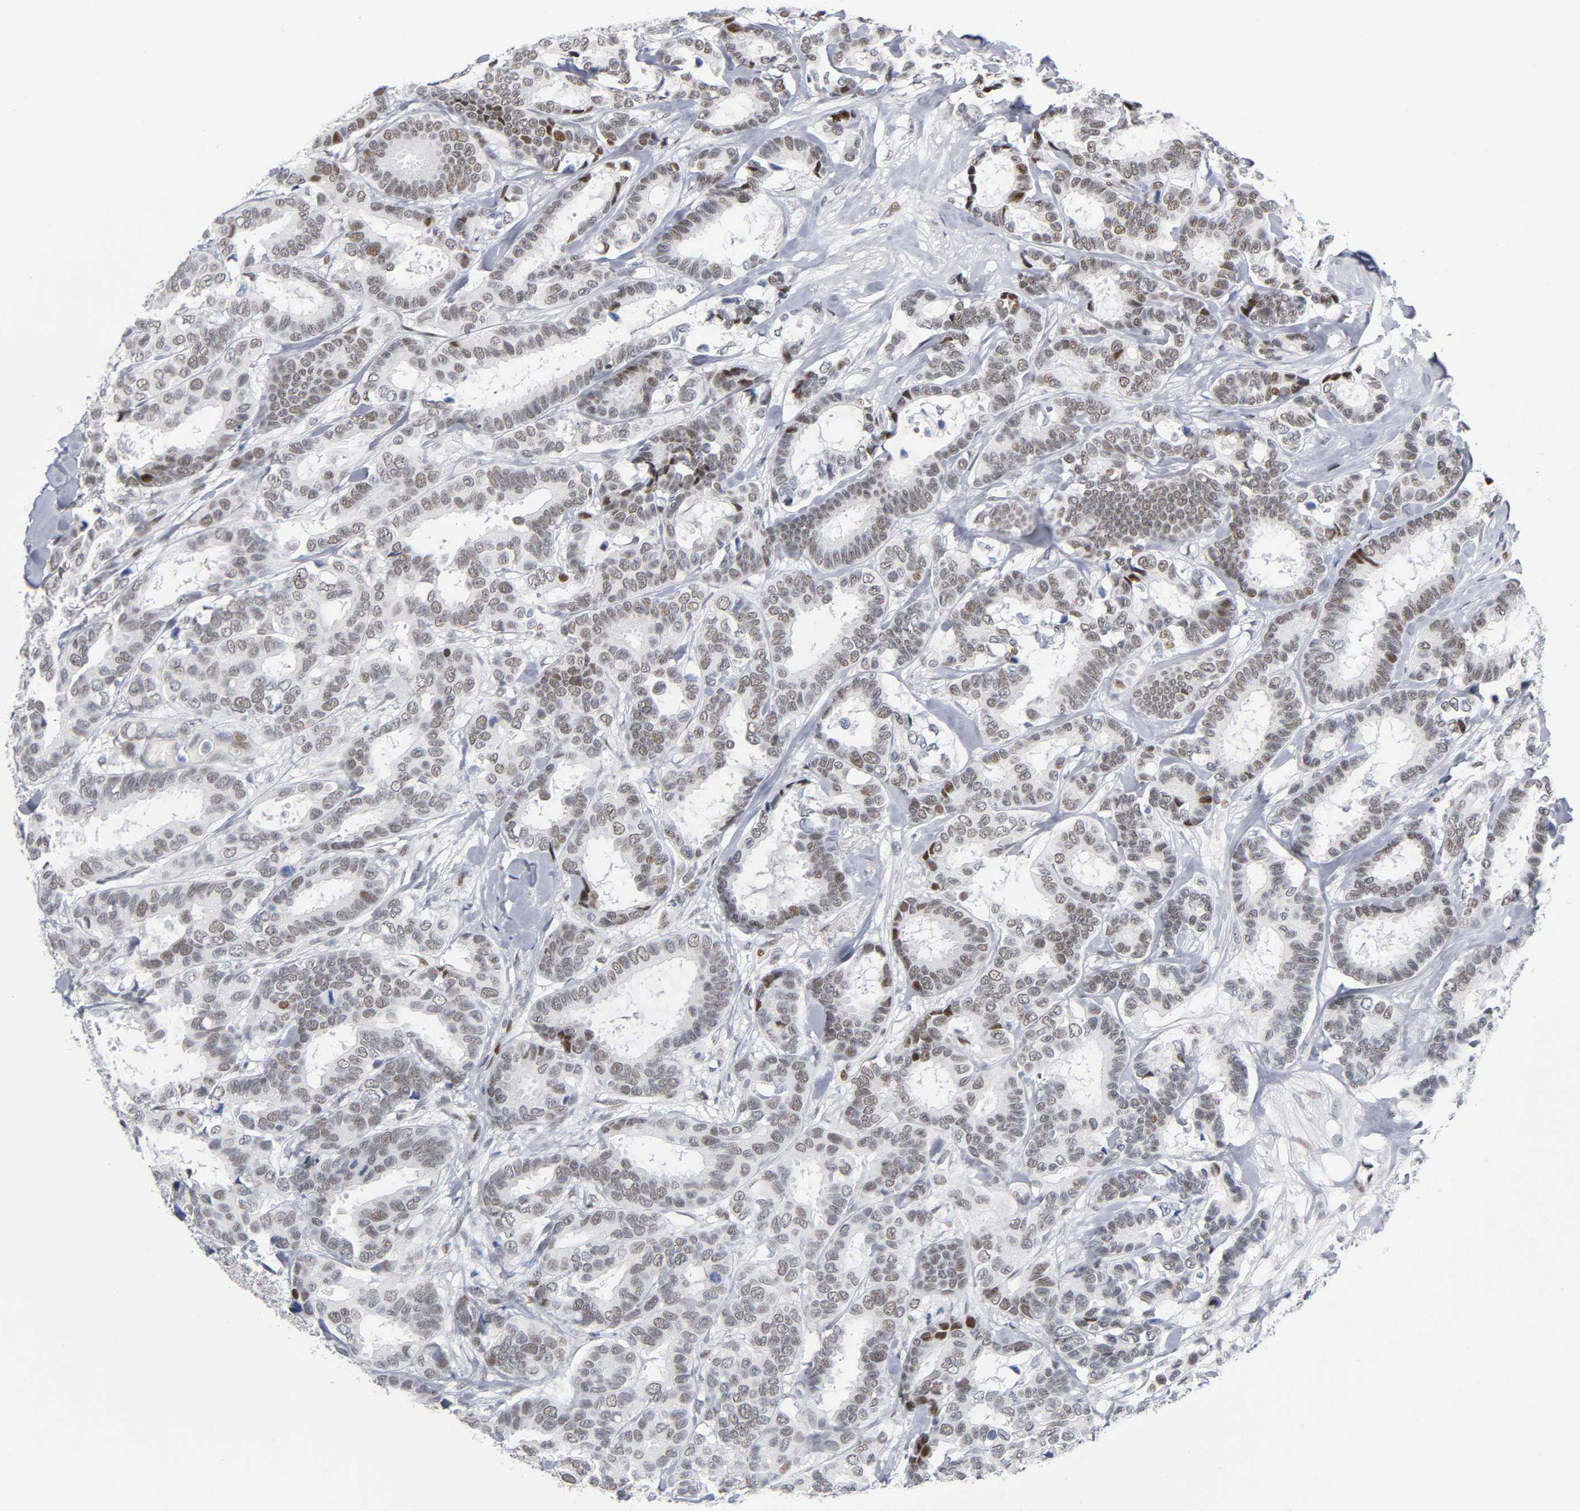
{"staining": {"intensity": "weak", "quantity": ">75%", "location": "nuclear"}, "tissue": "breast cancer", "cell_type": "Tumor cells", "image_type": "cancer", "snomed": [{"axis": "morphology", "description": "Duct carcinoma"}, {"axis": "topography", "description": "Breast"}], "caption": "Weak nuclear positivity is identified in approximately >75% of tumor cells in breast cancer.", "gene": "SP3", "patient": {"sex": "female", "age": 87}}